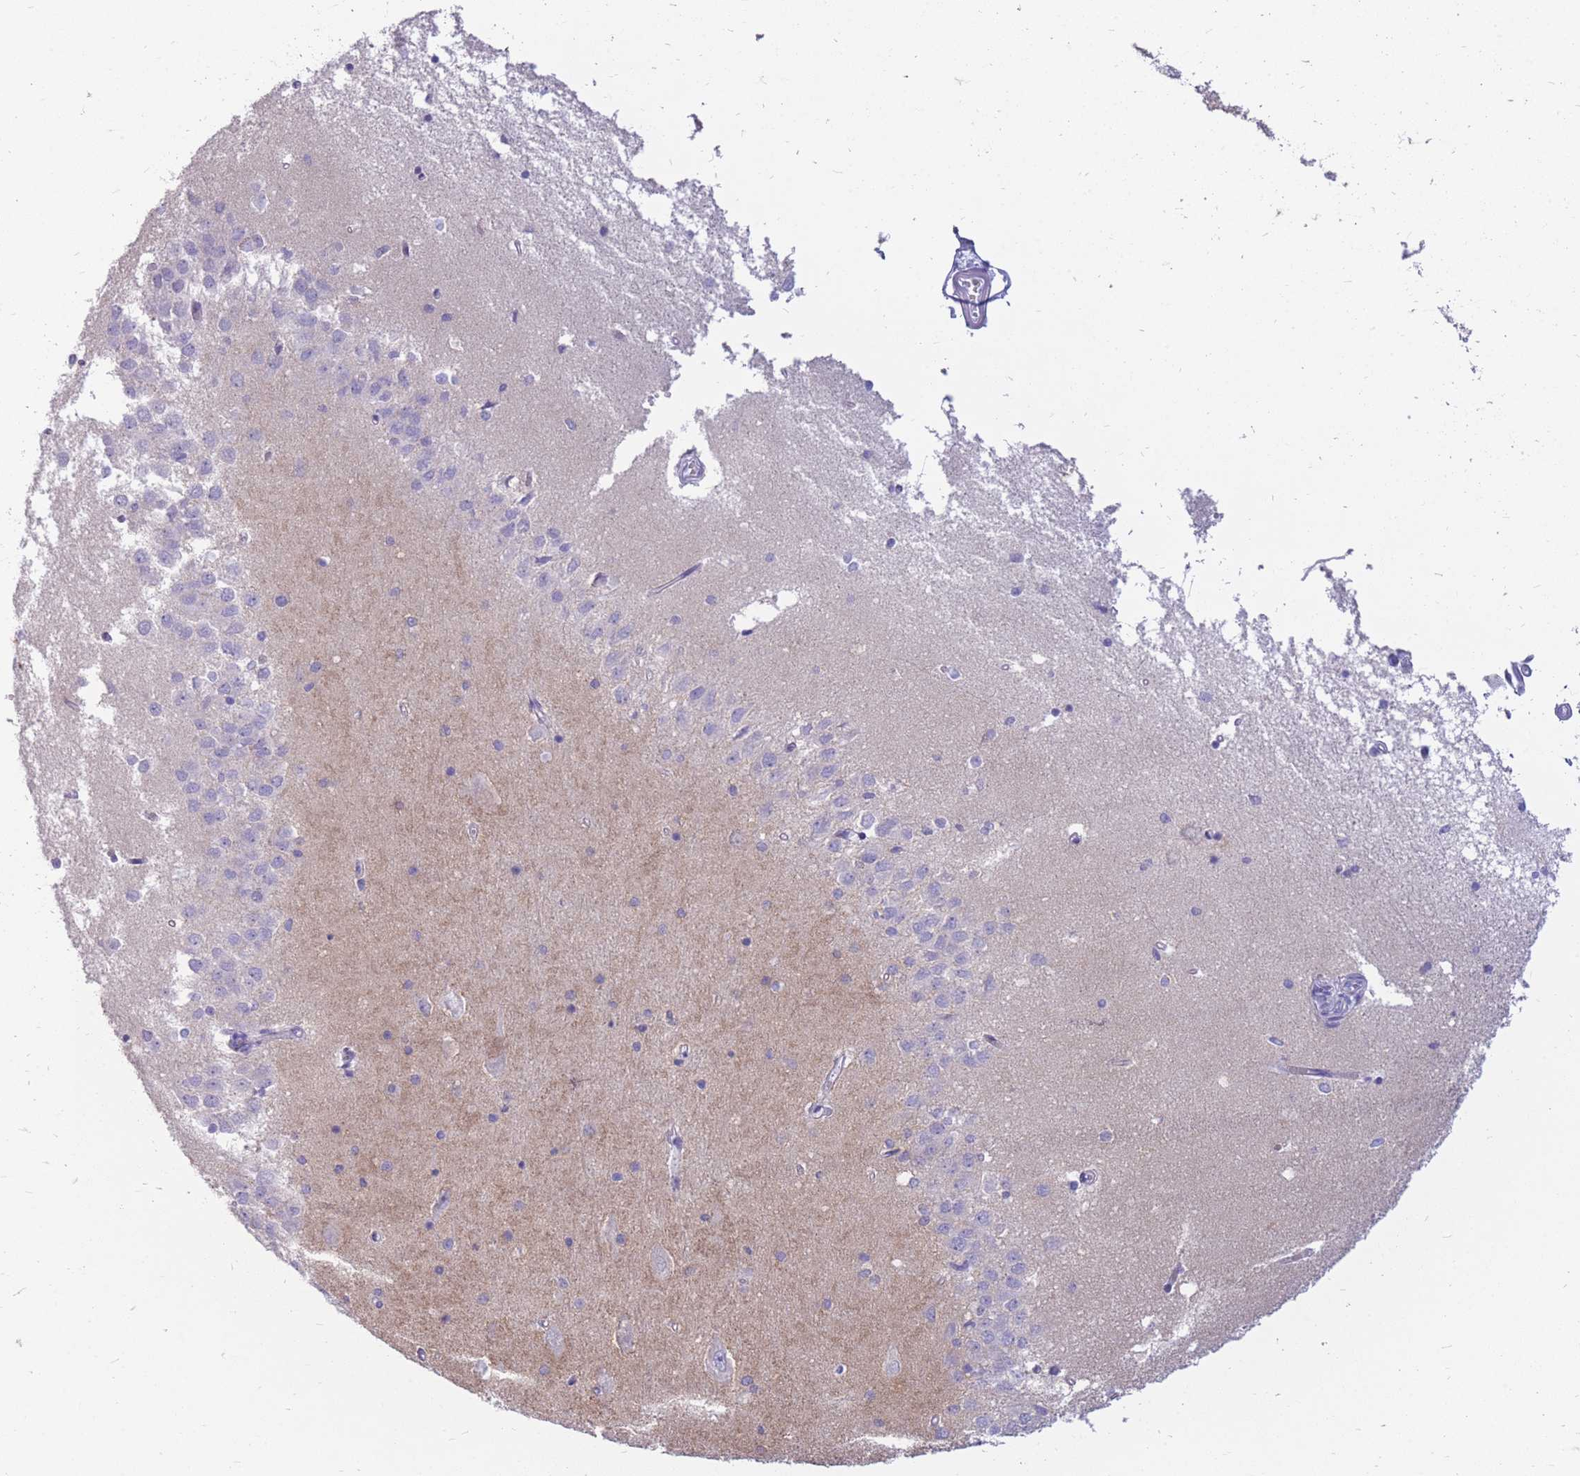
{"staining": {"intensity": "negative", "quantity": "none", "location": "none"}, "tissue": "hippocampus", "cell_type": "Glial cells", "image_type": "normal", "snomed": [{"axis": "morphology", "description": "Normal tissue, NOS"}, {"axis": "topography", "description": "Hippocampus"}], "caption": "Photomicrograph shows no protein expression in glial cells of unremarkable hippocampus. (DAB immunohistochemistry with hematoxylin counter stain).", "gene": "ZFP37", "patient": {"sex": "male", "age": 45}}